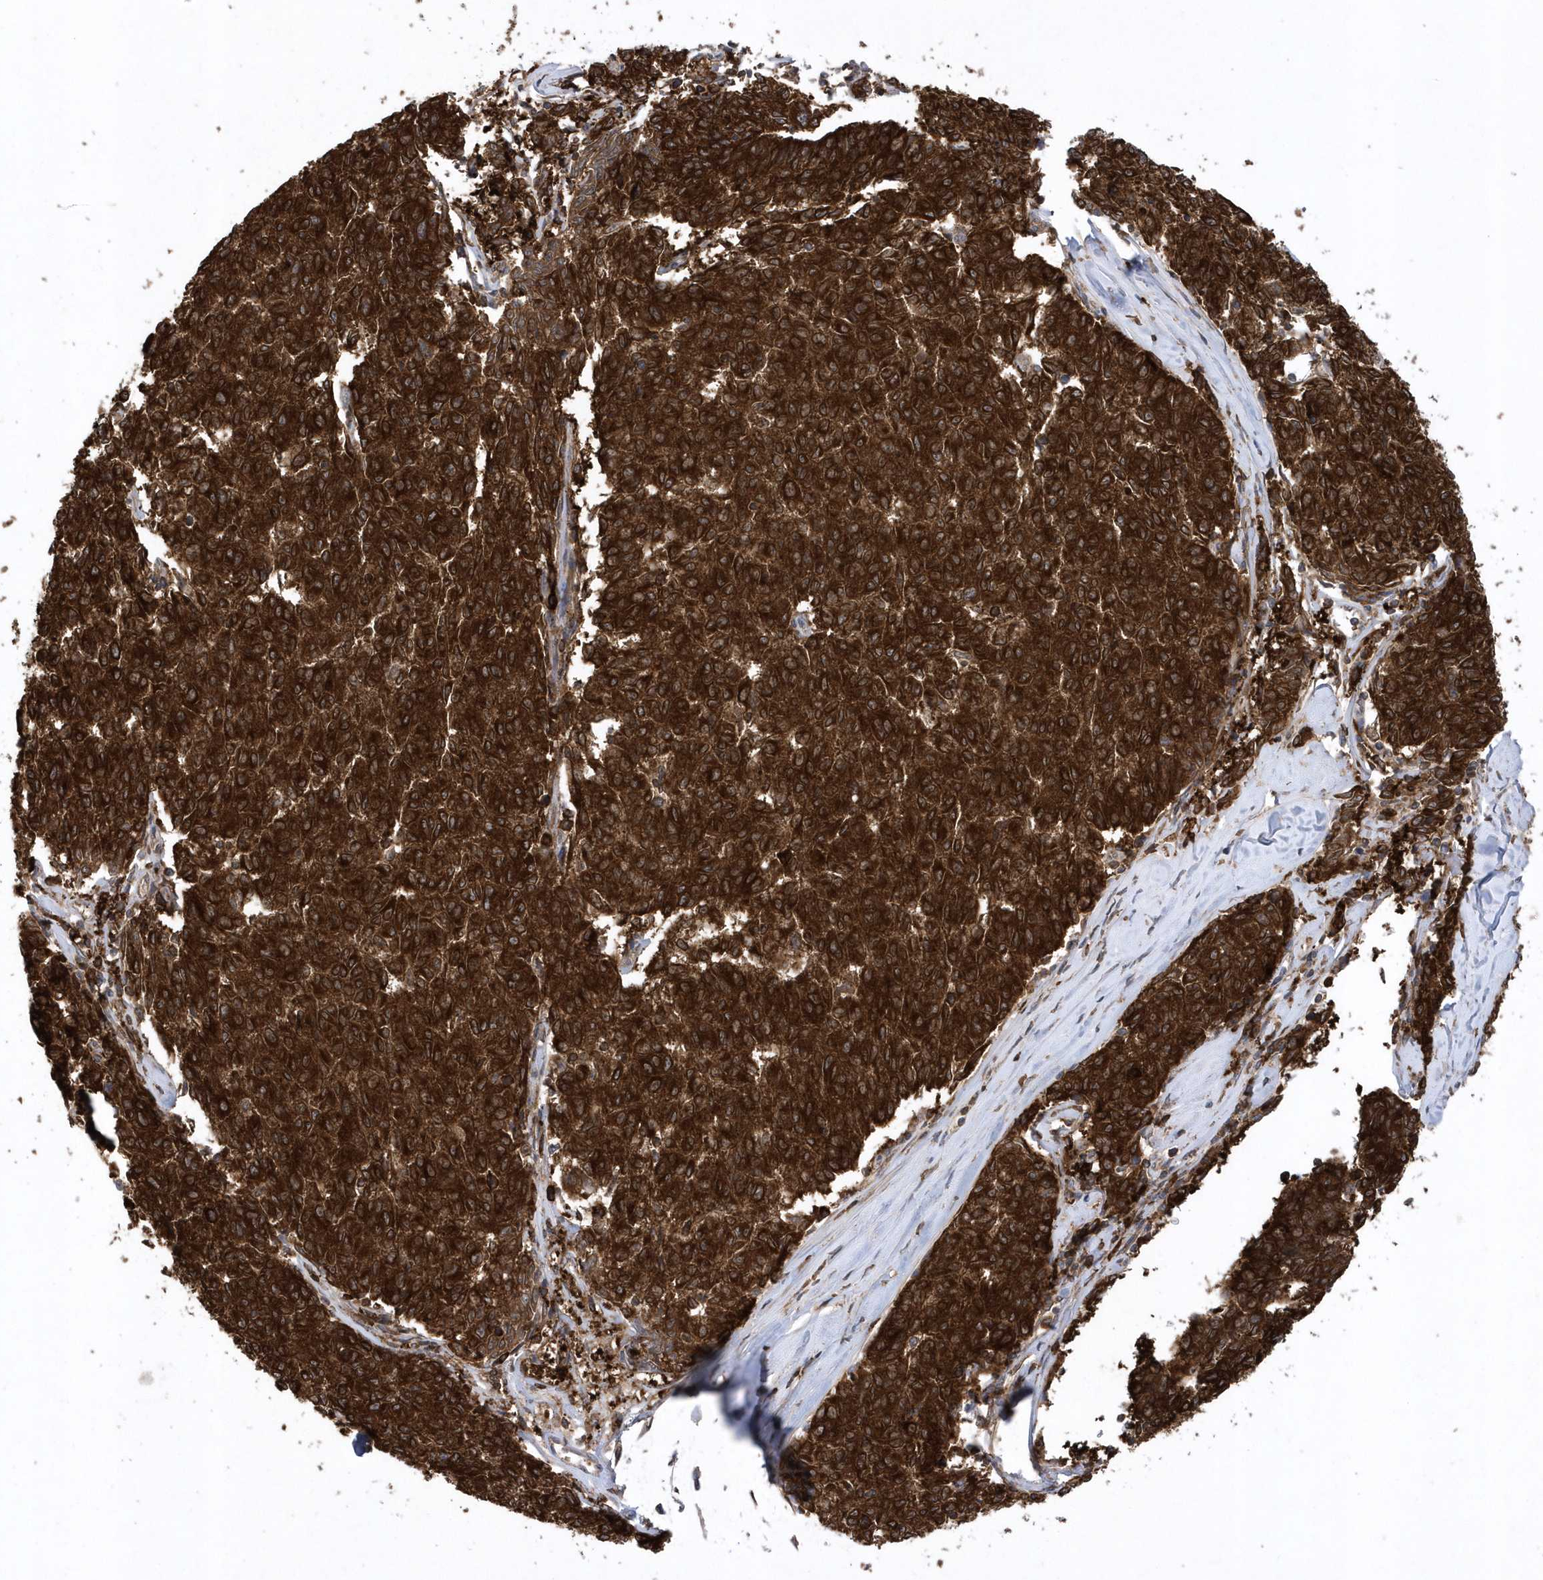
{"staining": {"intensity": "strong", "quantity": ">75%", "location": "cytoplasmic/membranous"}, "tissue": "melanoma", "cell_type": "Tumor cells", "image_type": "cancer", "snomed": [{"axis": "morphology", "description": "Malignant melanoma, NOS"}, {"axis": "topography", "description": "Skin"}], "caption": "IHC staining of melanoma, which demonstrates high levels of strong cytoplasmic/membranous expression in about >75% of tumor cells indicating strong cytoplasmic/membranous protein positivity. The staining was performed using DAB (brown) for protein detection and nuclei were counterstained in hematoxylin (blue).", "gene": "PAICS", "patient": {"sex": "female", "age": 72}}